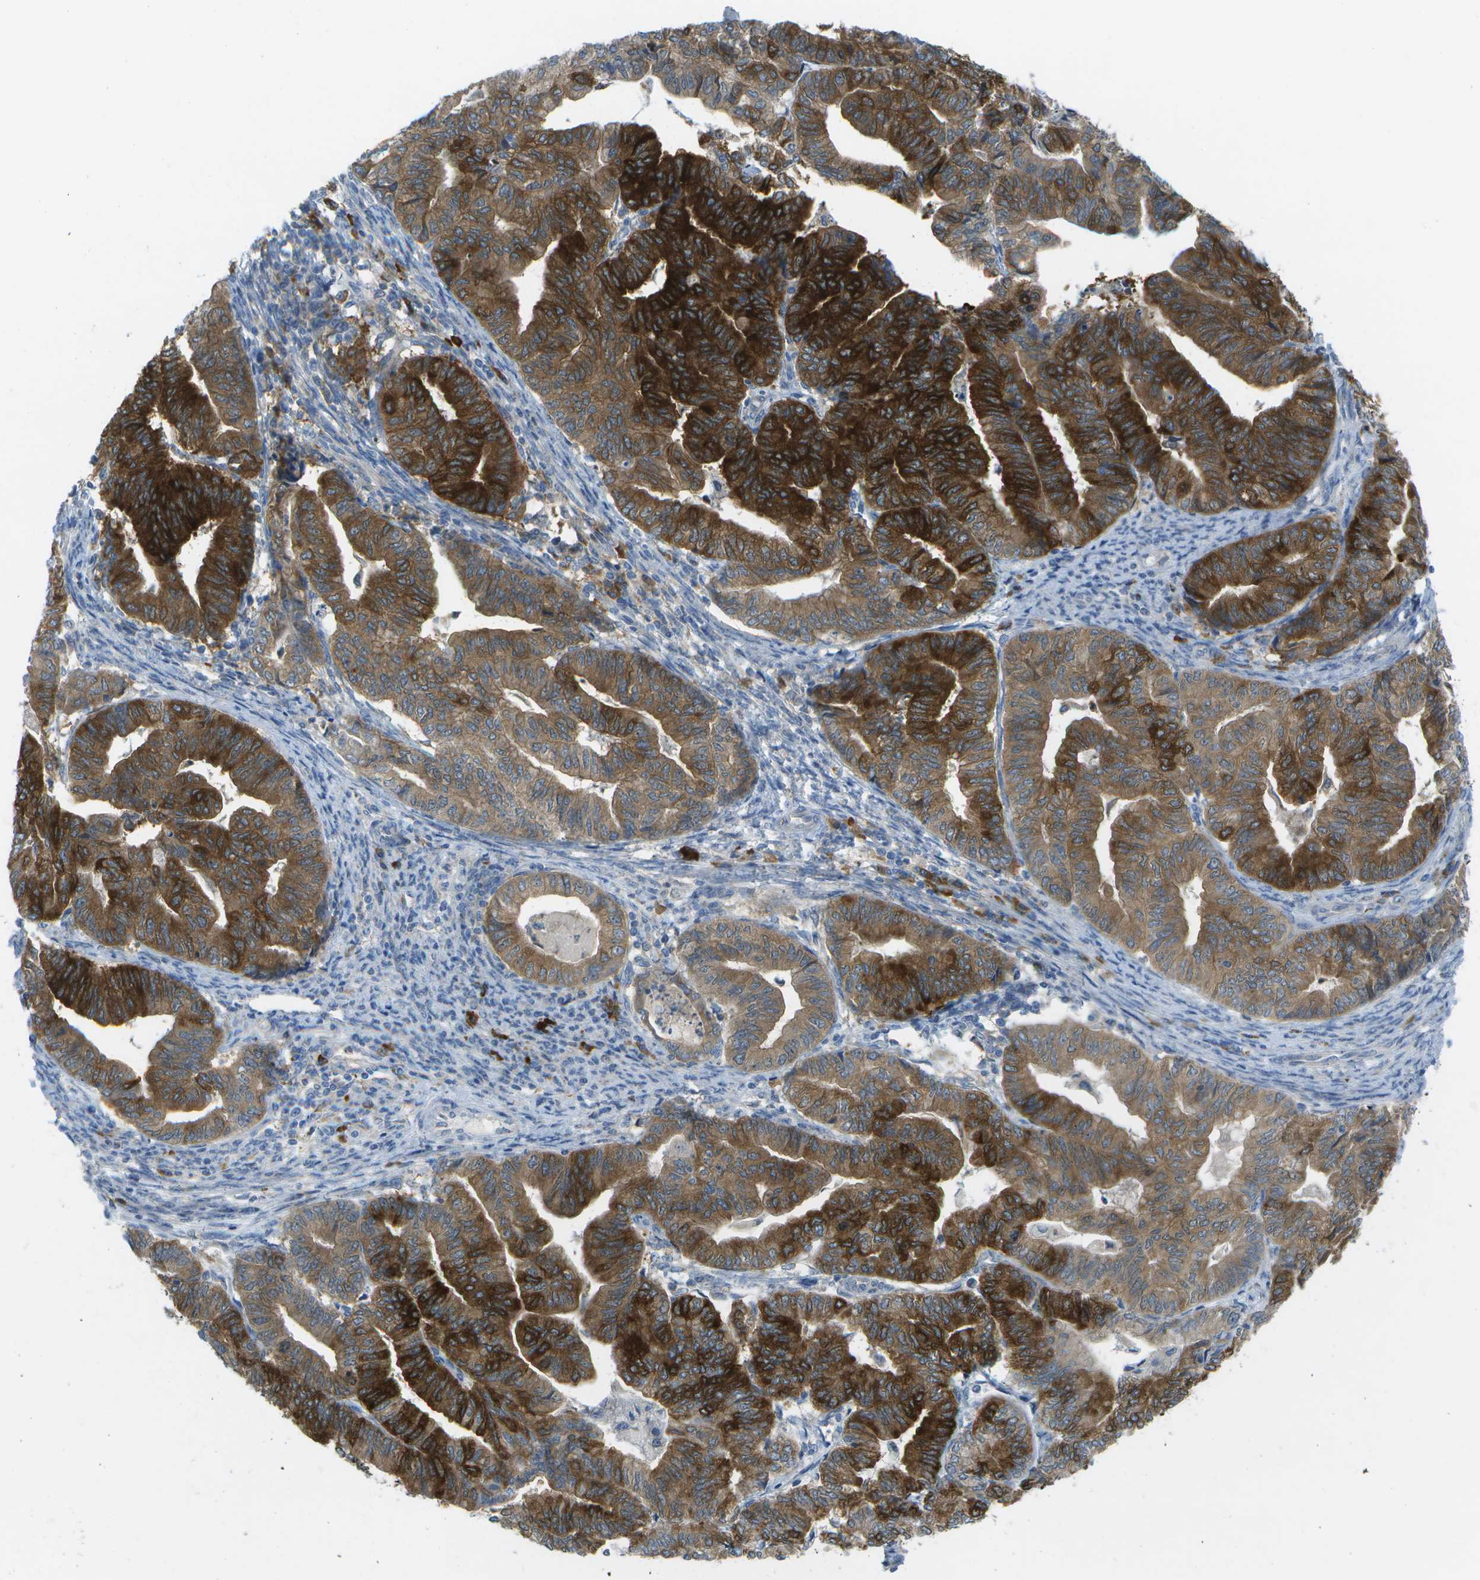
{"staining": {"intensity": "strong", "quantity": ">75%", "location": "cytoplasmic/membranous"}, "tissue": "endometrial cancer", "cell_type": "Tumor cells", "image_type": "cancer", "snomed": [{"axis": "morphology", "description": "Adenocarcinoma, NOS"}, {"axis": "topography", "description": "Endometrium"}], "caption": "DAB immunohistochemical staining of human endometrial cancer displays strong cytoplasmic/membranous protein expression in about >75% of tumor cells.", "gene": "WNK2", "patient": {"sex": "female", "age": 79}}